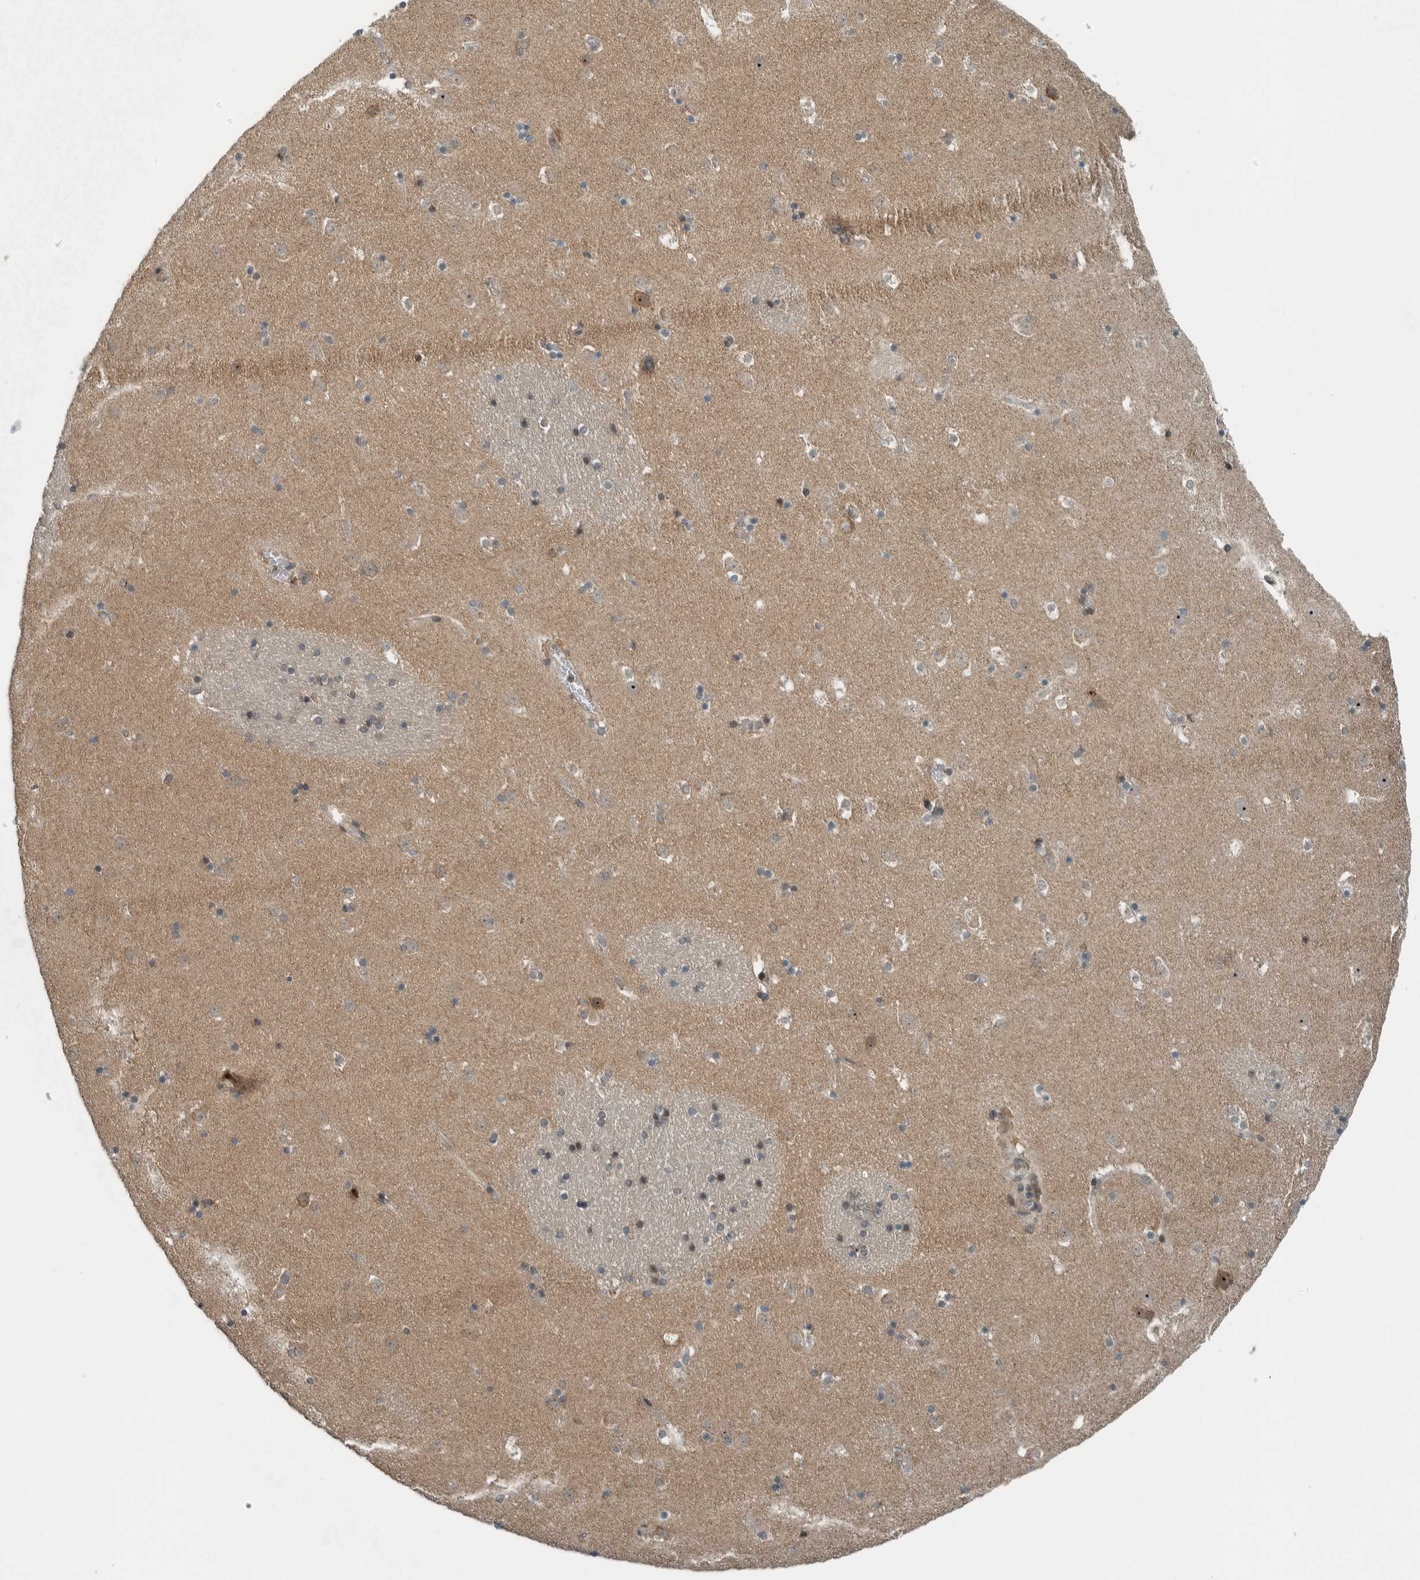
{"staining": {"intensity": "weak", "quantity": "25%-75%", "location": "cytoplasmic/membranous,nuclear"}, "tissue": "caudate", "cell_type": "Glial cells", "image_type": "normal", "snomed": [{"axis": "morphology", "description": "Normal tissue, NOS"}, {"axis": "topography", "description": "Lateral ventricle wall"}], "caption": "A low amount of weak cytoplasmic/membranous,nuclear staining is appreciated in approximately 25%-75% of glial cells in unremarkable caudate.", "gene": "XPO5", "patient": {"sex": "male", "age": 45}}